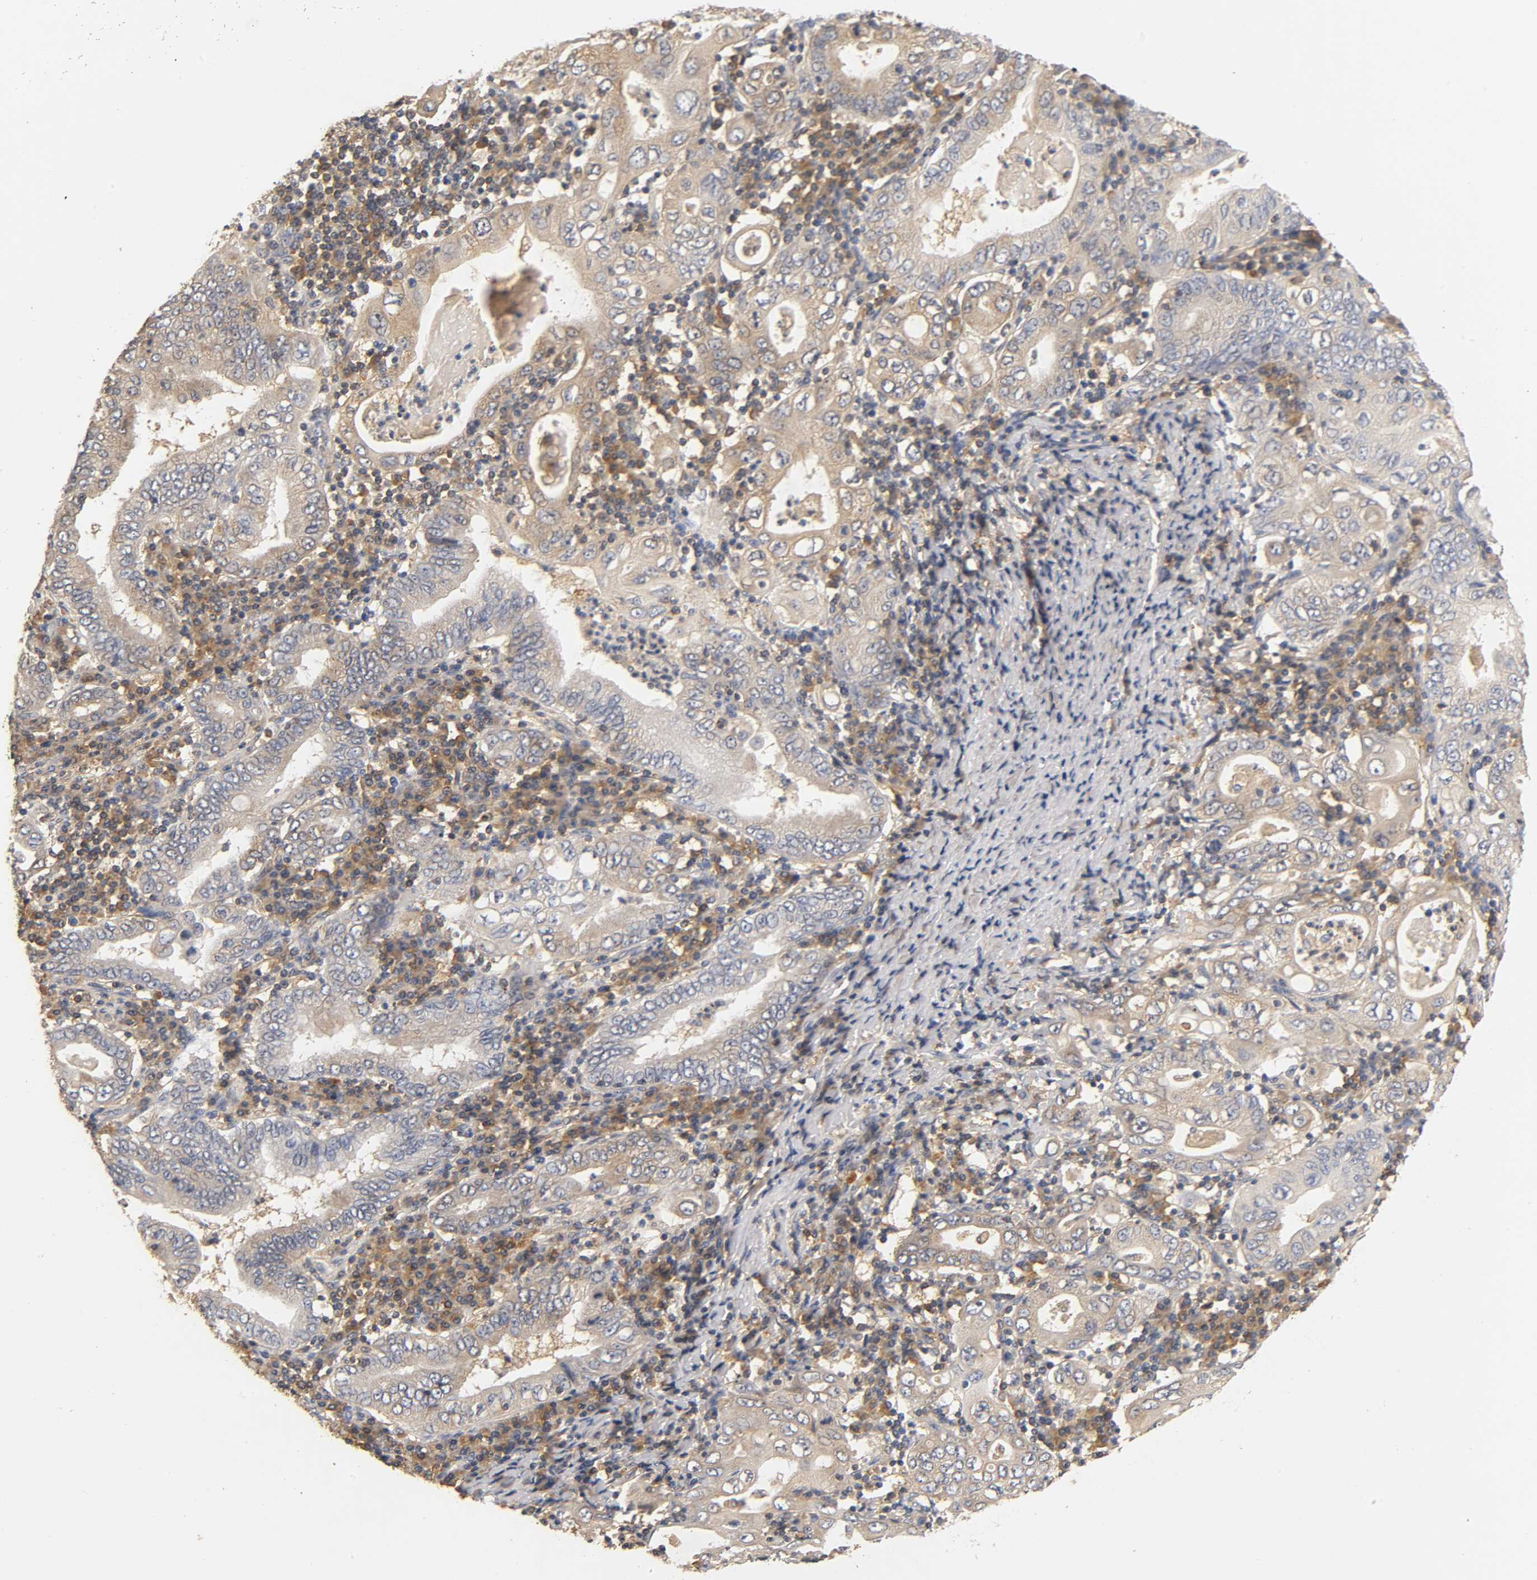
{"staining": {"intensity": "weak", "quantity": "25%-75%", "location": "cytoplasmic/membranous"}, "tissue": "stomach cancer", "cell_type": "Tumor cells", "image_type": "cancer", "snomed": [{"axis": "morphology", "description": "Normal tissue, NOS"}, {"axis": "morphology", "description": "Adenocarcinoma, NOS"}, {"axis": "topography", "description": "Esophagus"}, {"axis": "topography", "description": "Stomach, upper"}, {"axis": "topography", "description": "Peripheral nerve tissue"}], "caption": "Protein staining of stomach adenocarcinoma tissue demonstrates weak cytoplasmic/membranous staining in approximately 25%-75% of tumor cells. Using DAB (3,3'-diaminobenzidine) (brown) and hematoxylin (blue) stains, captured at high magnification using brightfield microscopy.", "gene": "SCAP", "patient": {"sex": "male", "age": 62}}